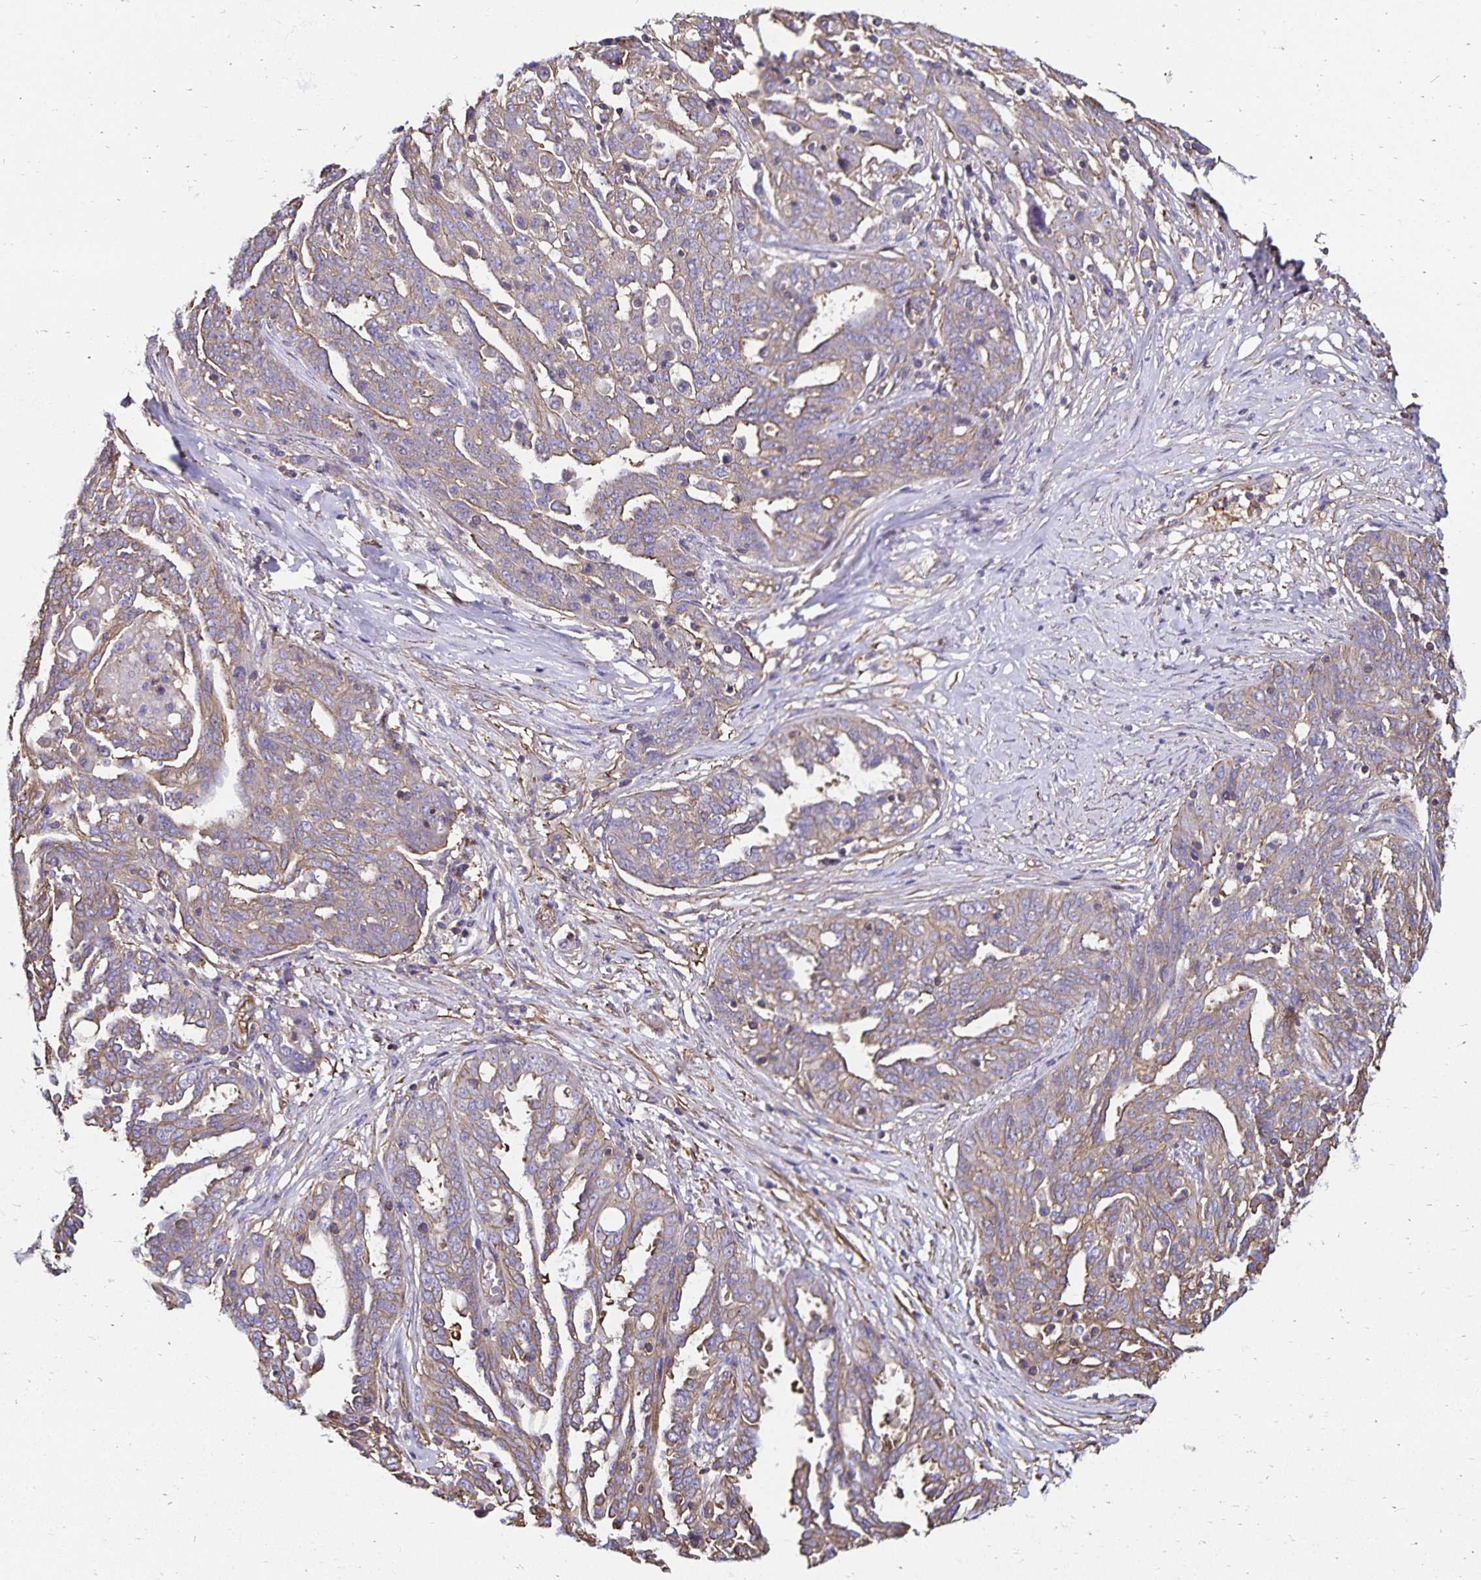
{"staining": {"intensity": "weak", "quantity": "<25%", "location": "cytoplasmic/membranous"}, "tissue": "ovarian cancer", "cell_type": "Tumor cells", "image_type": "cancer", "snomed": [{"axis": "morphology", "description": "Cystadenocarcinoma, serous, NOS"}, {"axis": "topography", "description": "Ovary"}], "caption": "Immunohistochemistry photomicrograph of neoplastic tissue: ovarian cancer stained with DAB demonstrates no significant protein staining in tumor cells.", "gene": "RPRML", "patient": {"sex": "female", "age": 67}}